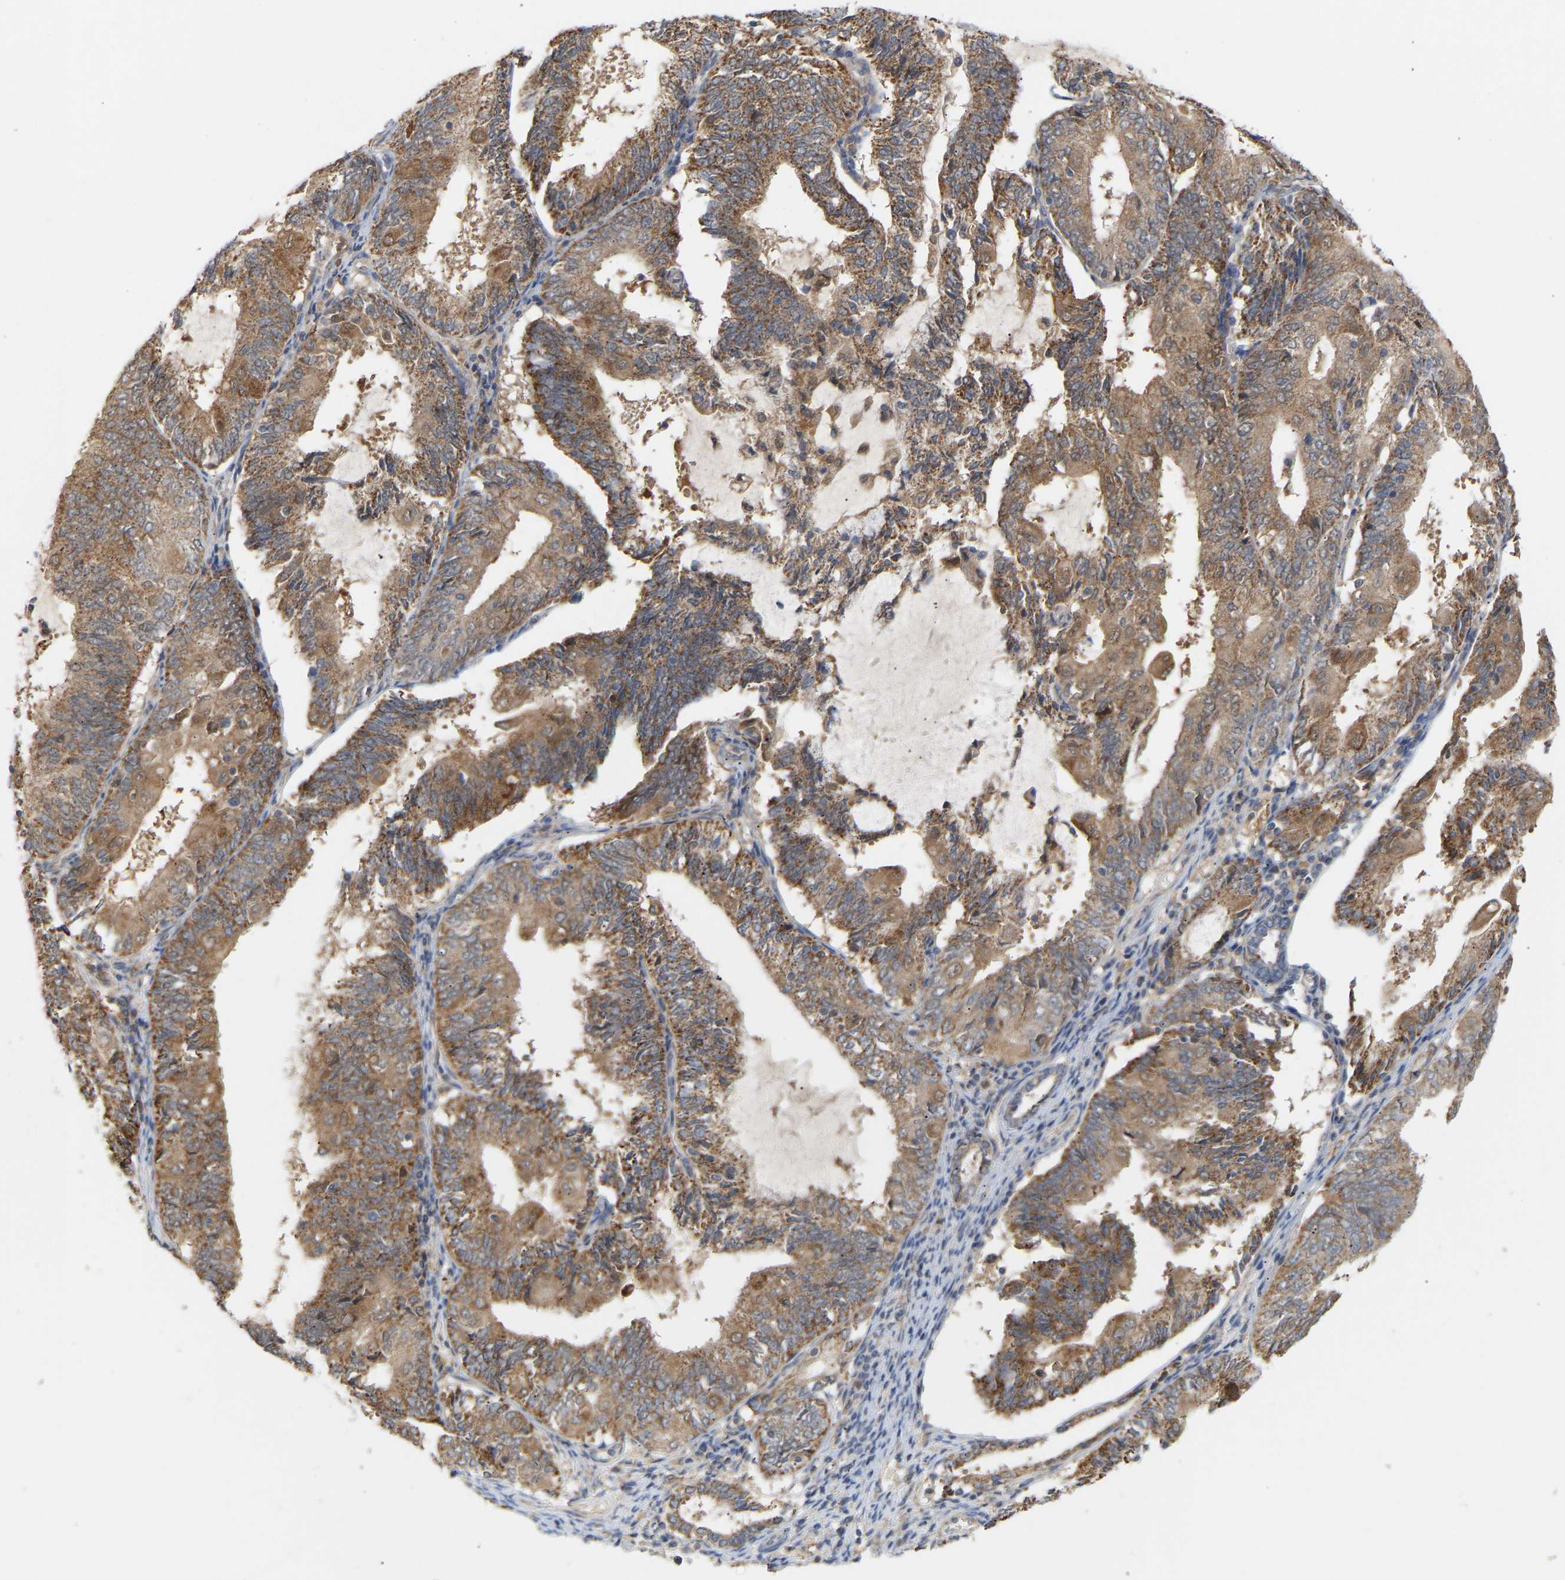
{"staining": {"intensity": "moderate", "quantity": ">75%", "location": "cytoplasmic/membranous"}, "tissue": "endometrial cancer", "cell_type": "Tumor cells", "image_type": "cancer", "snomed": [{"axis": "morphology", "description": "Adenocarcinoma, NOS"}, {"axis": "topography", "description": "Endometrium"}], "caption": "This histopathology image displays immunohistochemistry (IHC) staining of adenocarcinoma (endometrial), with medium moderate cytoplasmic/membranous positivity in approximately >75% of tumor cells.", "gene": "TPMT", "patient": {"sex": "female", "age": 81}}